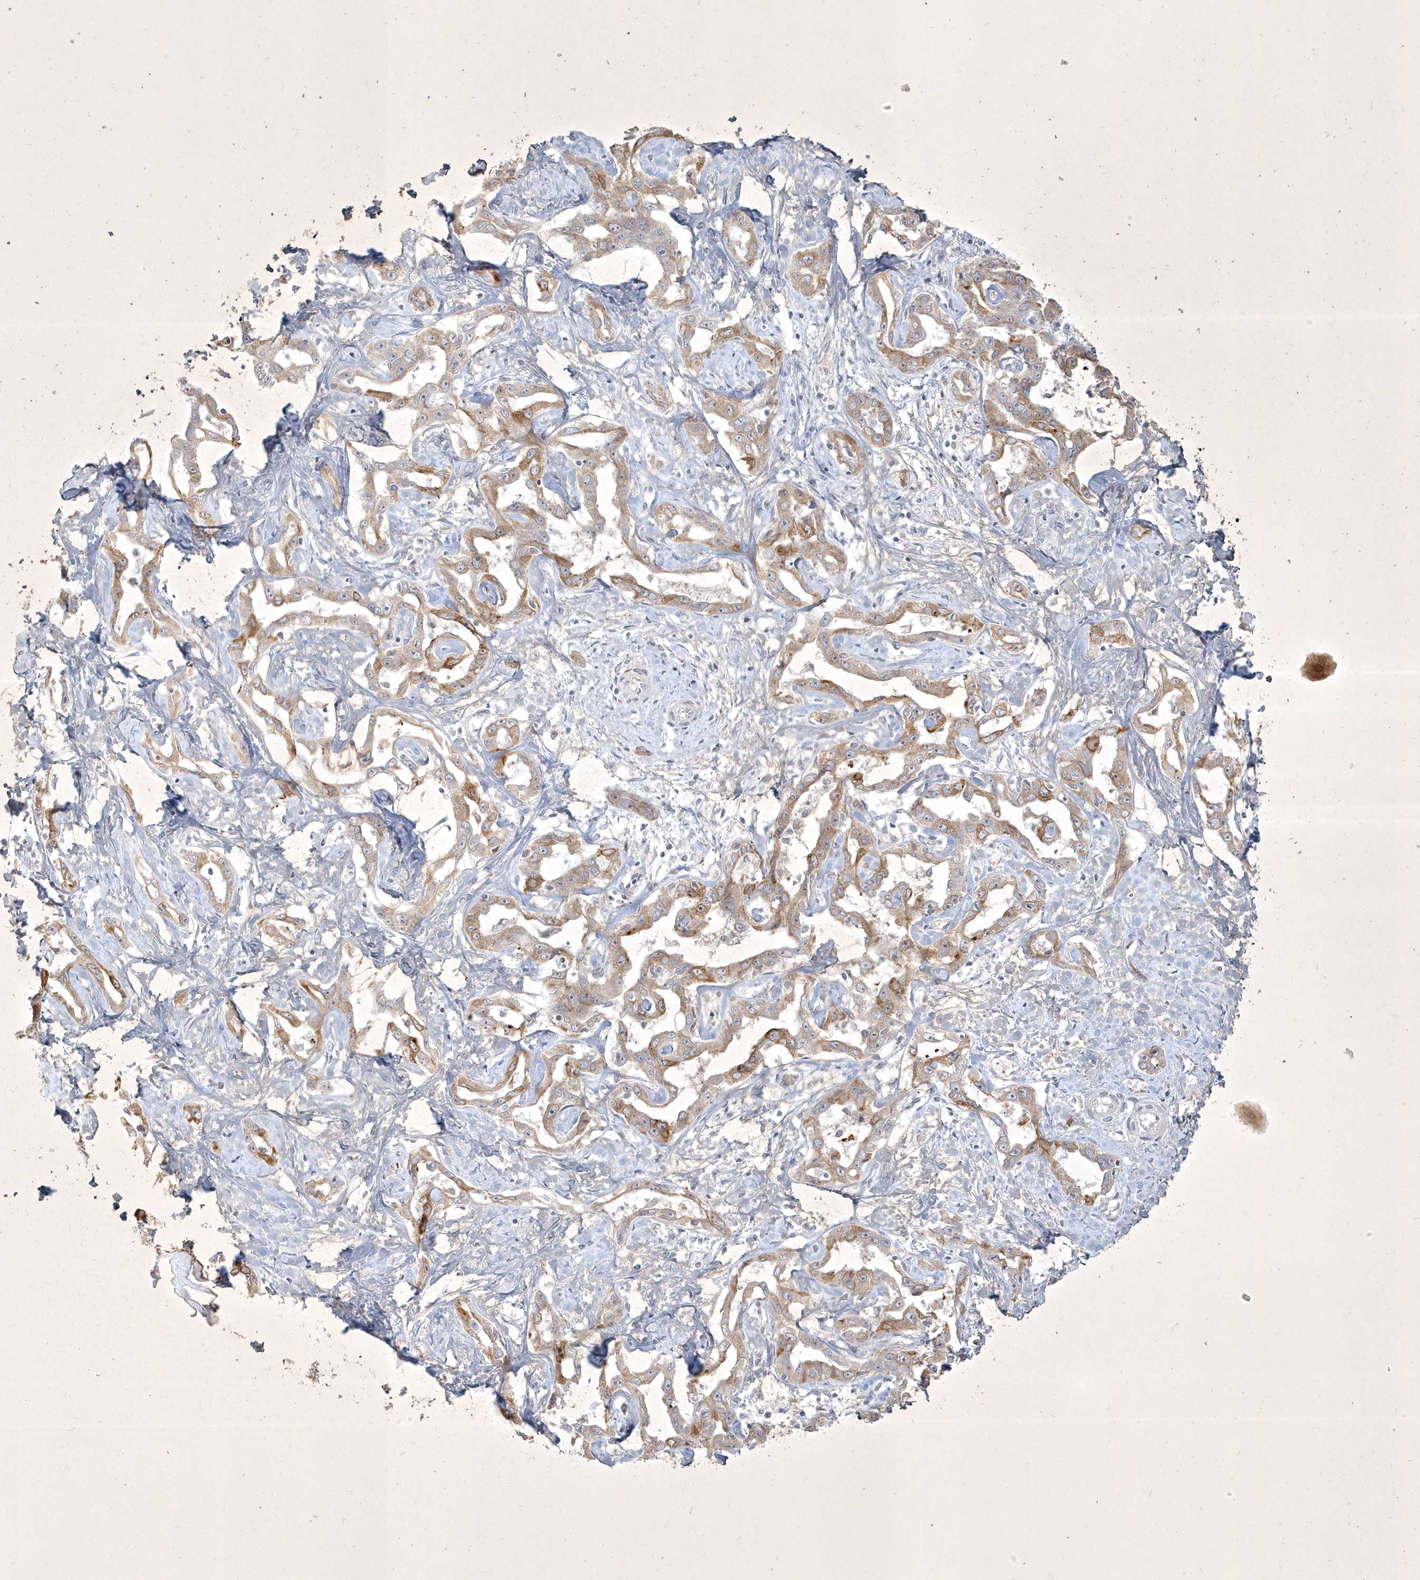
{"staining": {"intensity": "moderate", "quantity": ">75%", "location": "cytoplasmic/membranous"}, "tissue": "liver cancer", "cell_type": "Tumor cells", "image_type": "cancer", "snomed": [{"axis": "morphology", "description": "Cholangiocarcinoma"}, {"axis": "topography", "description": "Liver"}], "caption": "Immunohistochemical staining of human liver cancer demonstrates medium levels of moderate cytoplasmic/membranous positivity in about >75% of tumor cells. The protein of interest is shown in brown color, while the nuclei are stained blue.", "gene": "BOD1", "patient": {"sex": "male", "age": 59}}